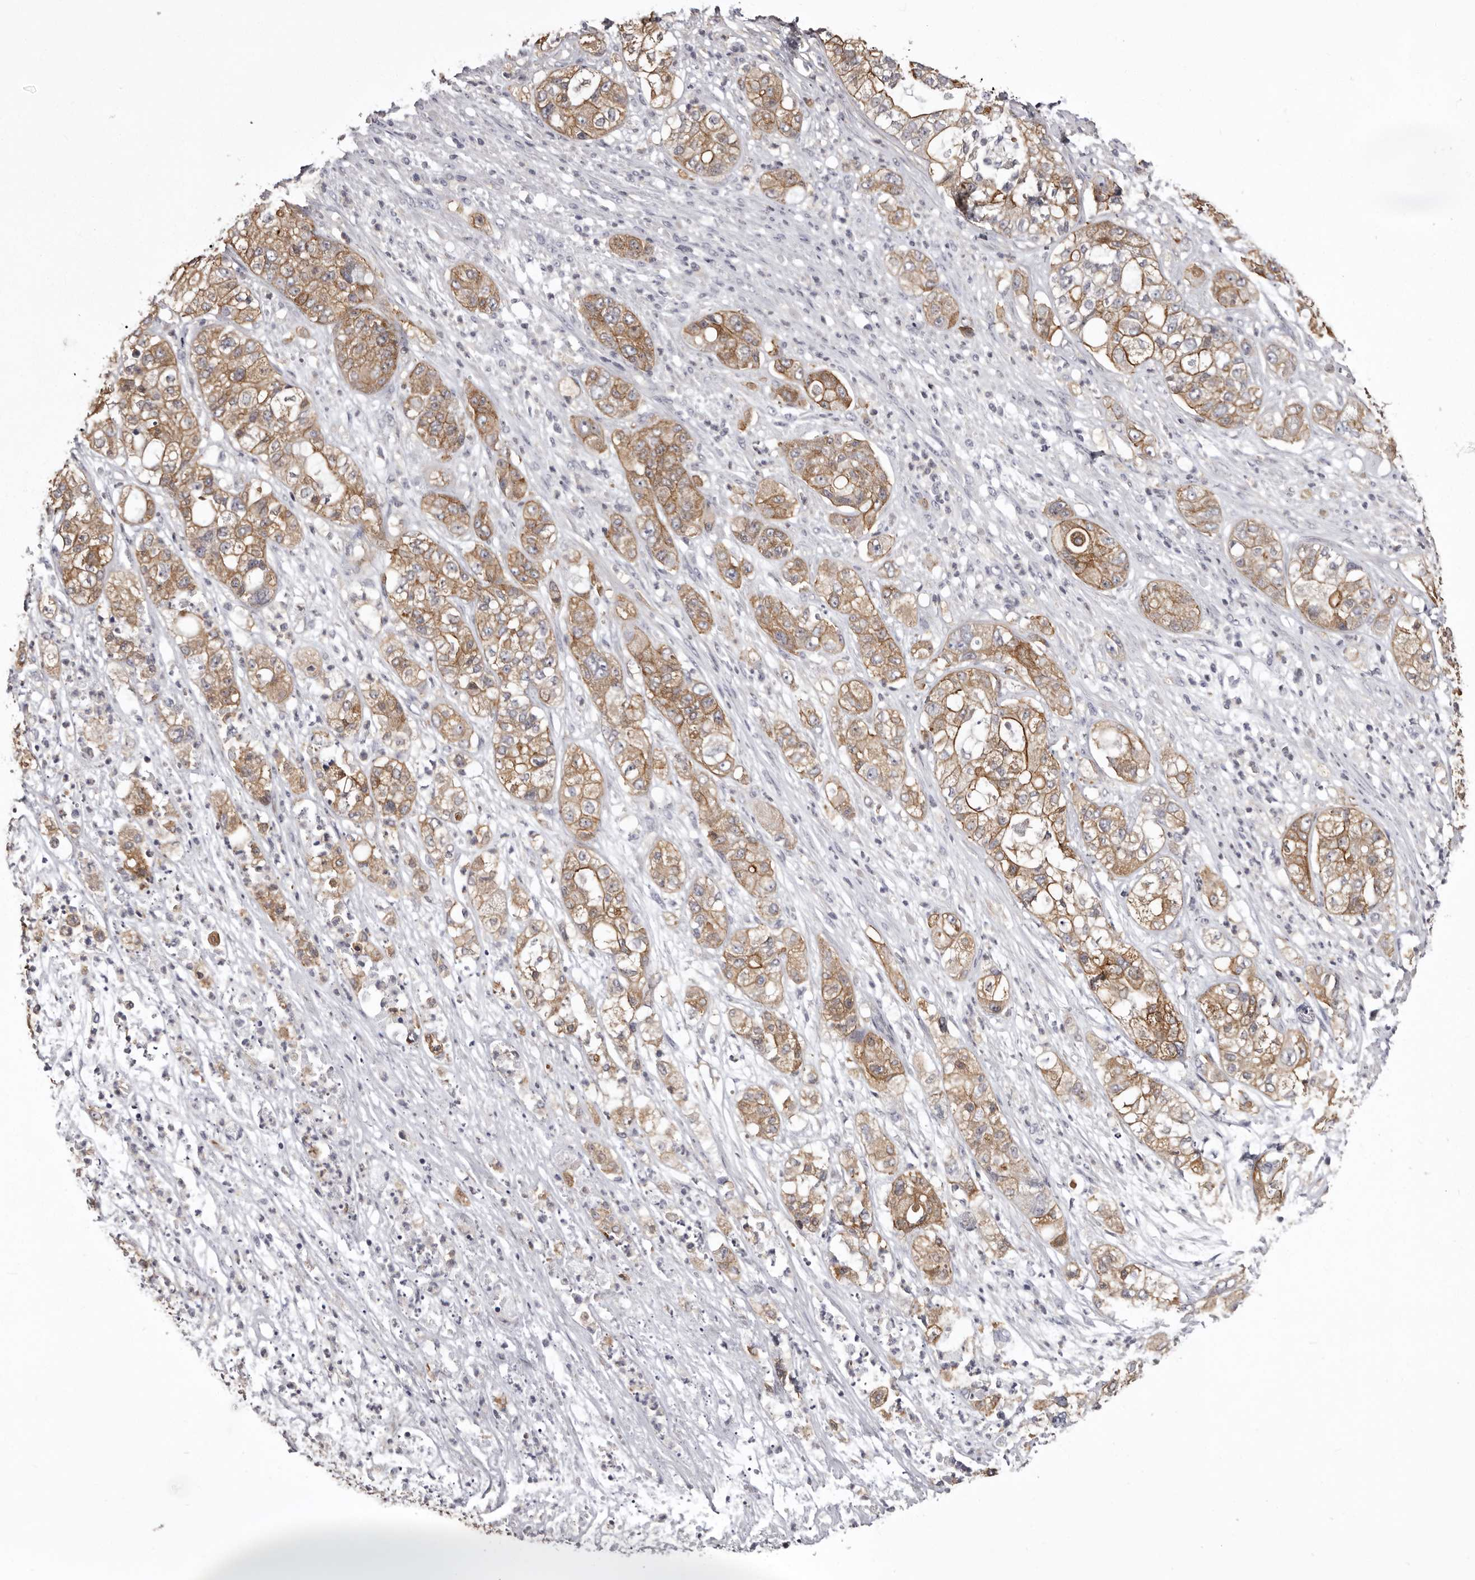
{"staining": {"intensity": "moderate", "quantity": ">75%", "location": "cytoplasmic/membranous"}, "tissue": "pancreatic cancer", "cell_type": "Tumor cells", "image_type": "cancer", "snomed": [{"axis": "morphology", "description": "Adenocarcinoma, NOS"}, {"axis": "topography", "description": "Pancreas"}], "caption": "The immunohistochemical stain highlights moderate cytoplasmic/membranous positivity in tumor cells of pancreatic cancer (adenocarcinoma) tissue. Immunohistochemistry stains the protein of interest in brown and the nuclei are stained blue.", "gene": "LAD1", "patient": {"sex": "female", "age": 78}}